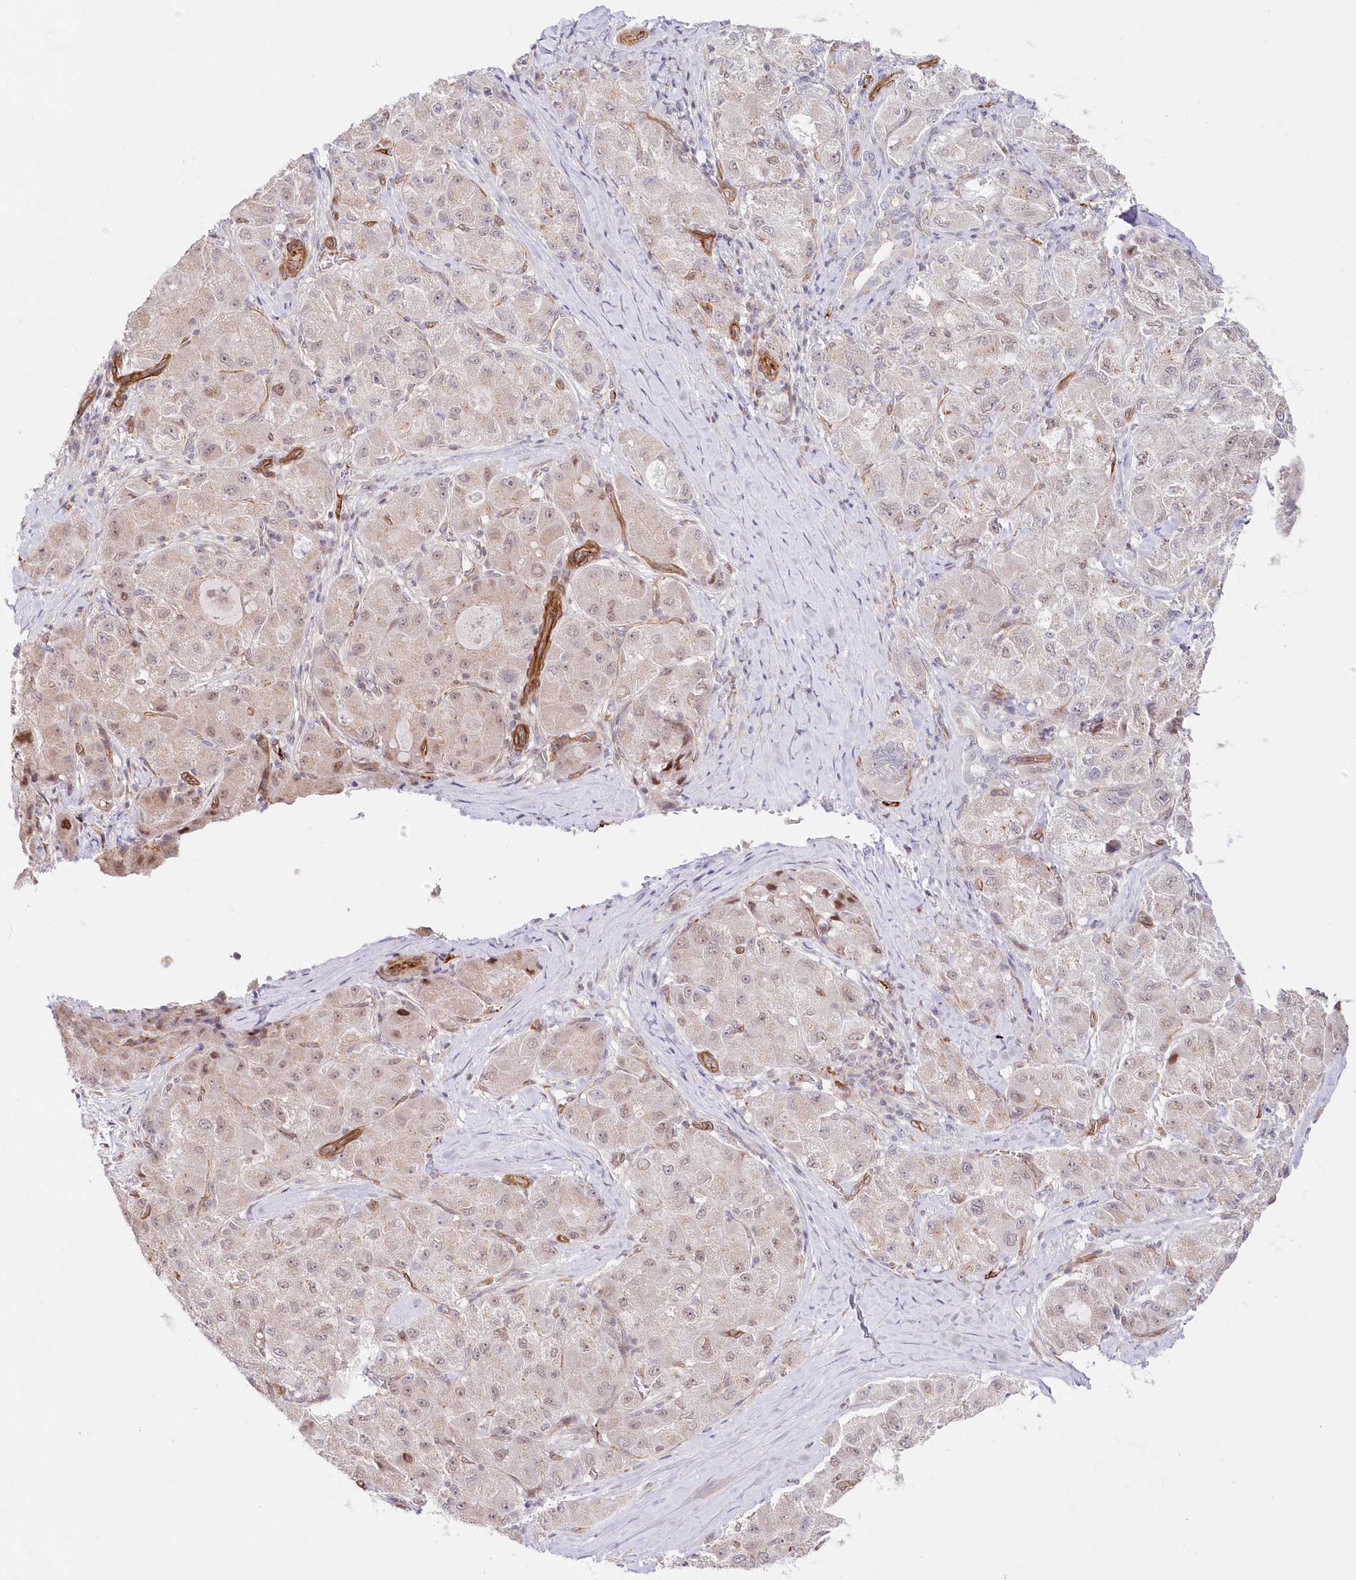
{"staining": {"intensity": "negative", "quantity": "none", "location": "none"}, "tissue": "liver cancer", "cell_type": "Tumor cells", "image_type": "cancer", "snomed": [{"axis": "morphology", "description": "Carcinoma, Hepatocellular, NOS"}, {"axis": "topography", "description": "Liver"}], "caption": "The micrograph exhibits no significant positivity in tumor cells of liver hepatocellular carcinoma. (Stains: DAB (3,3'-diaminobenzidine) IHC with hematoxylin counter stain, Microscopy: brightfield microscopy at high magnification).", "gene": "AFAP1L2", "patient": {"sex": "male", "age": 80}}